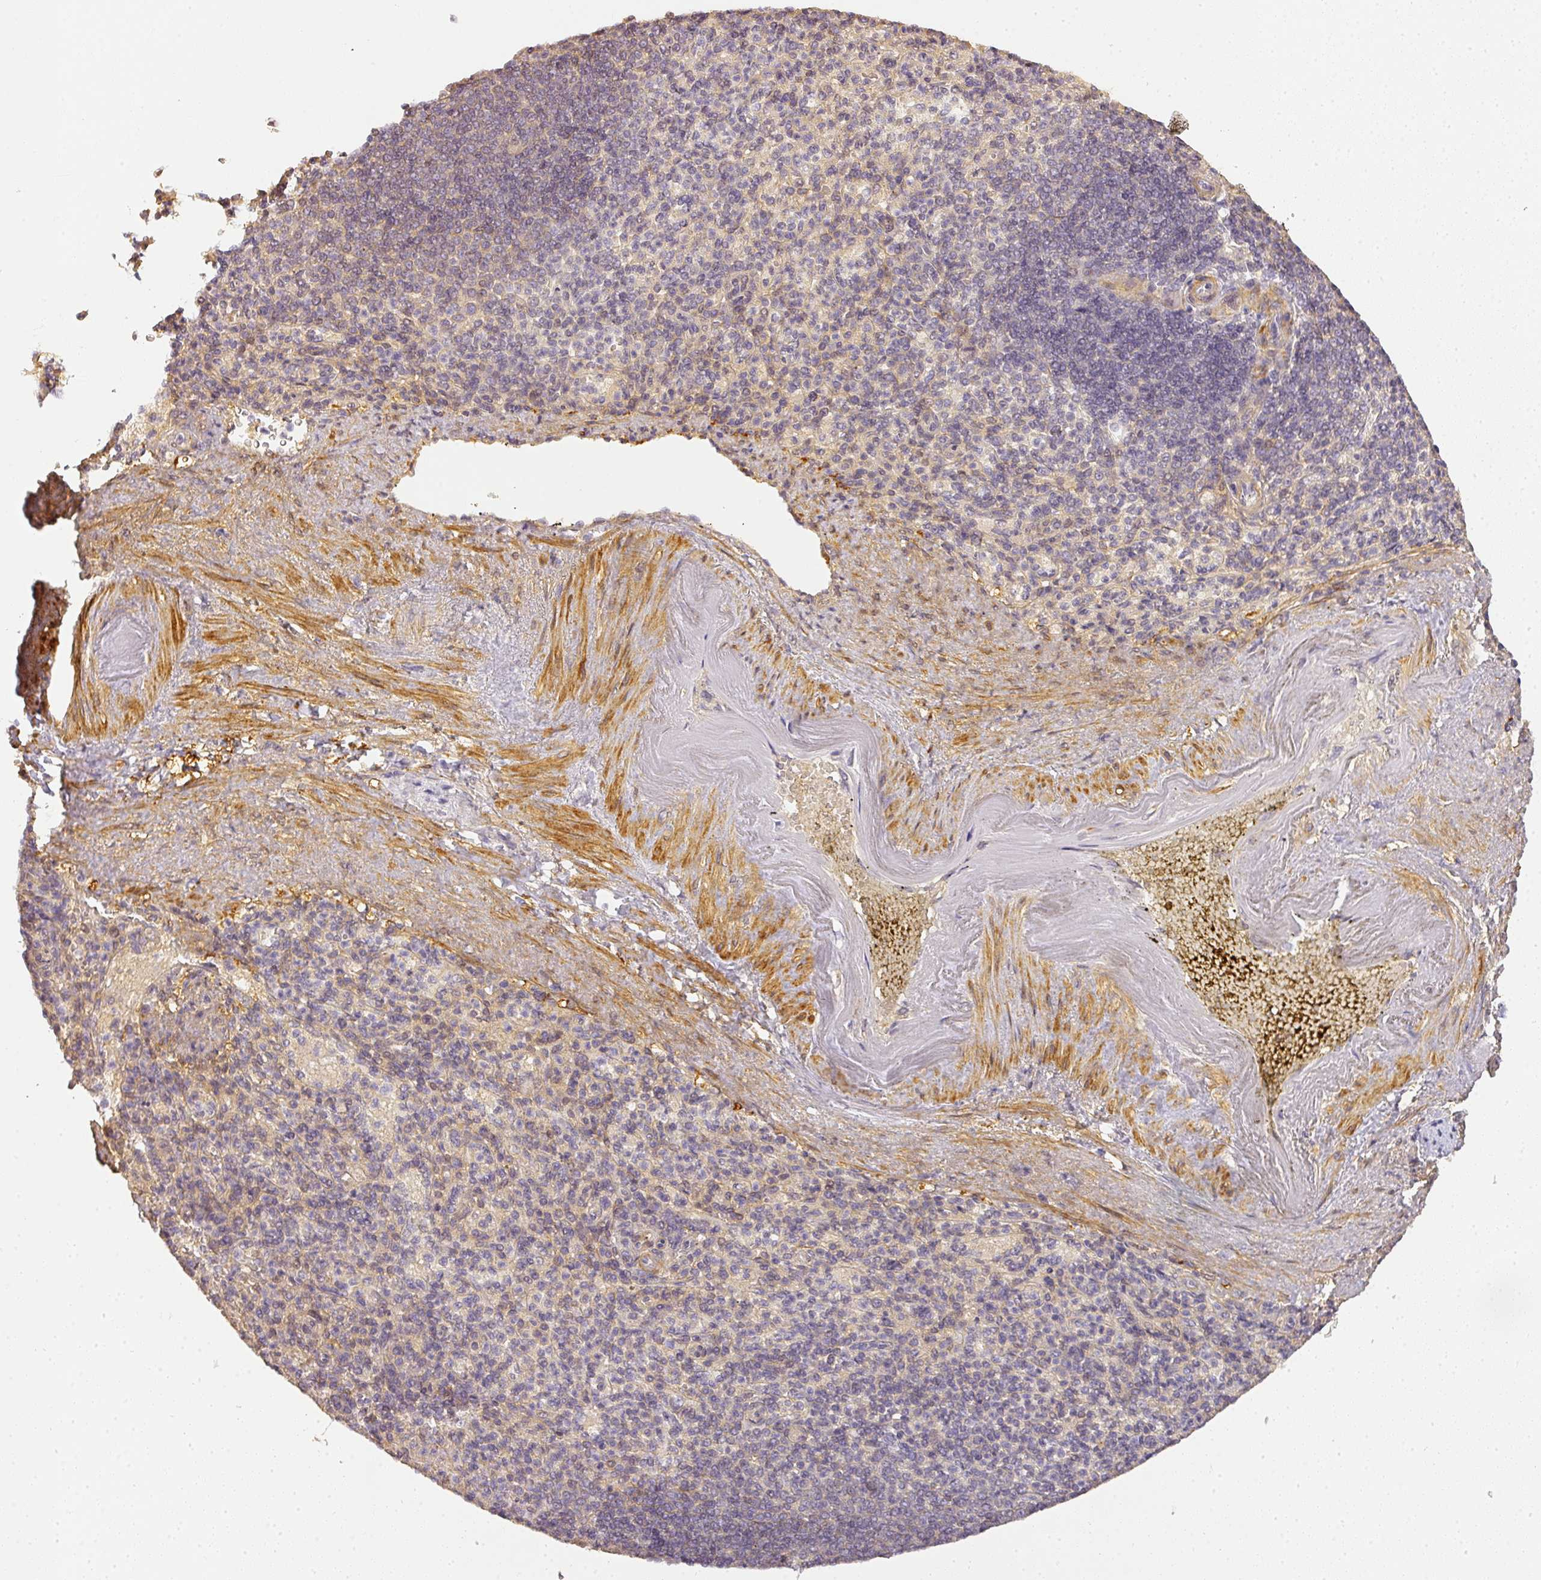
{"staining": {"intensity": "negative", "quantity": "none", "location": "none"}, "tissue": "spleen", "cell_type": "Cells in red pulp", "image_type": "normal", "snomed": [{"axis": "morphology", "description": "Normal tissue, NOS"}, {"axis": "topography", "description": "Spleen"}], "caption": "Photomicrograph shows no protein positivity in cells in red pulp of normal spleen. (Immunohistochemistry, brightfield microscopy, high magnification).", "gene": "ADH5", "patient": {"sex": "female", "age": 74}}